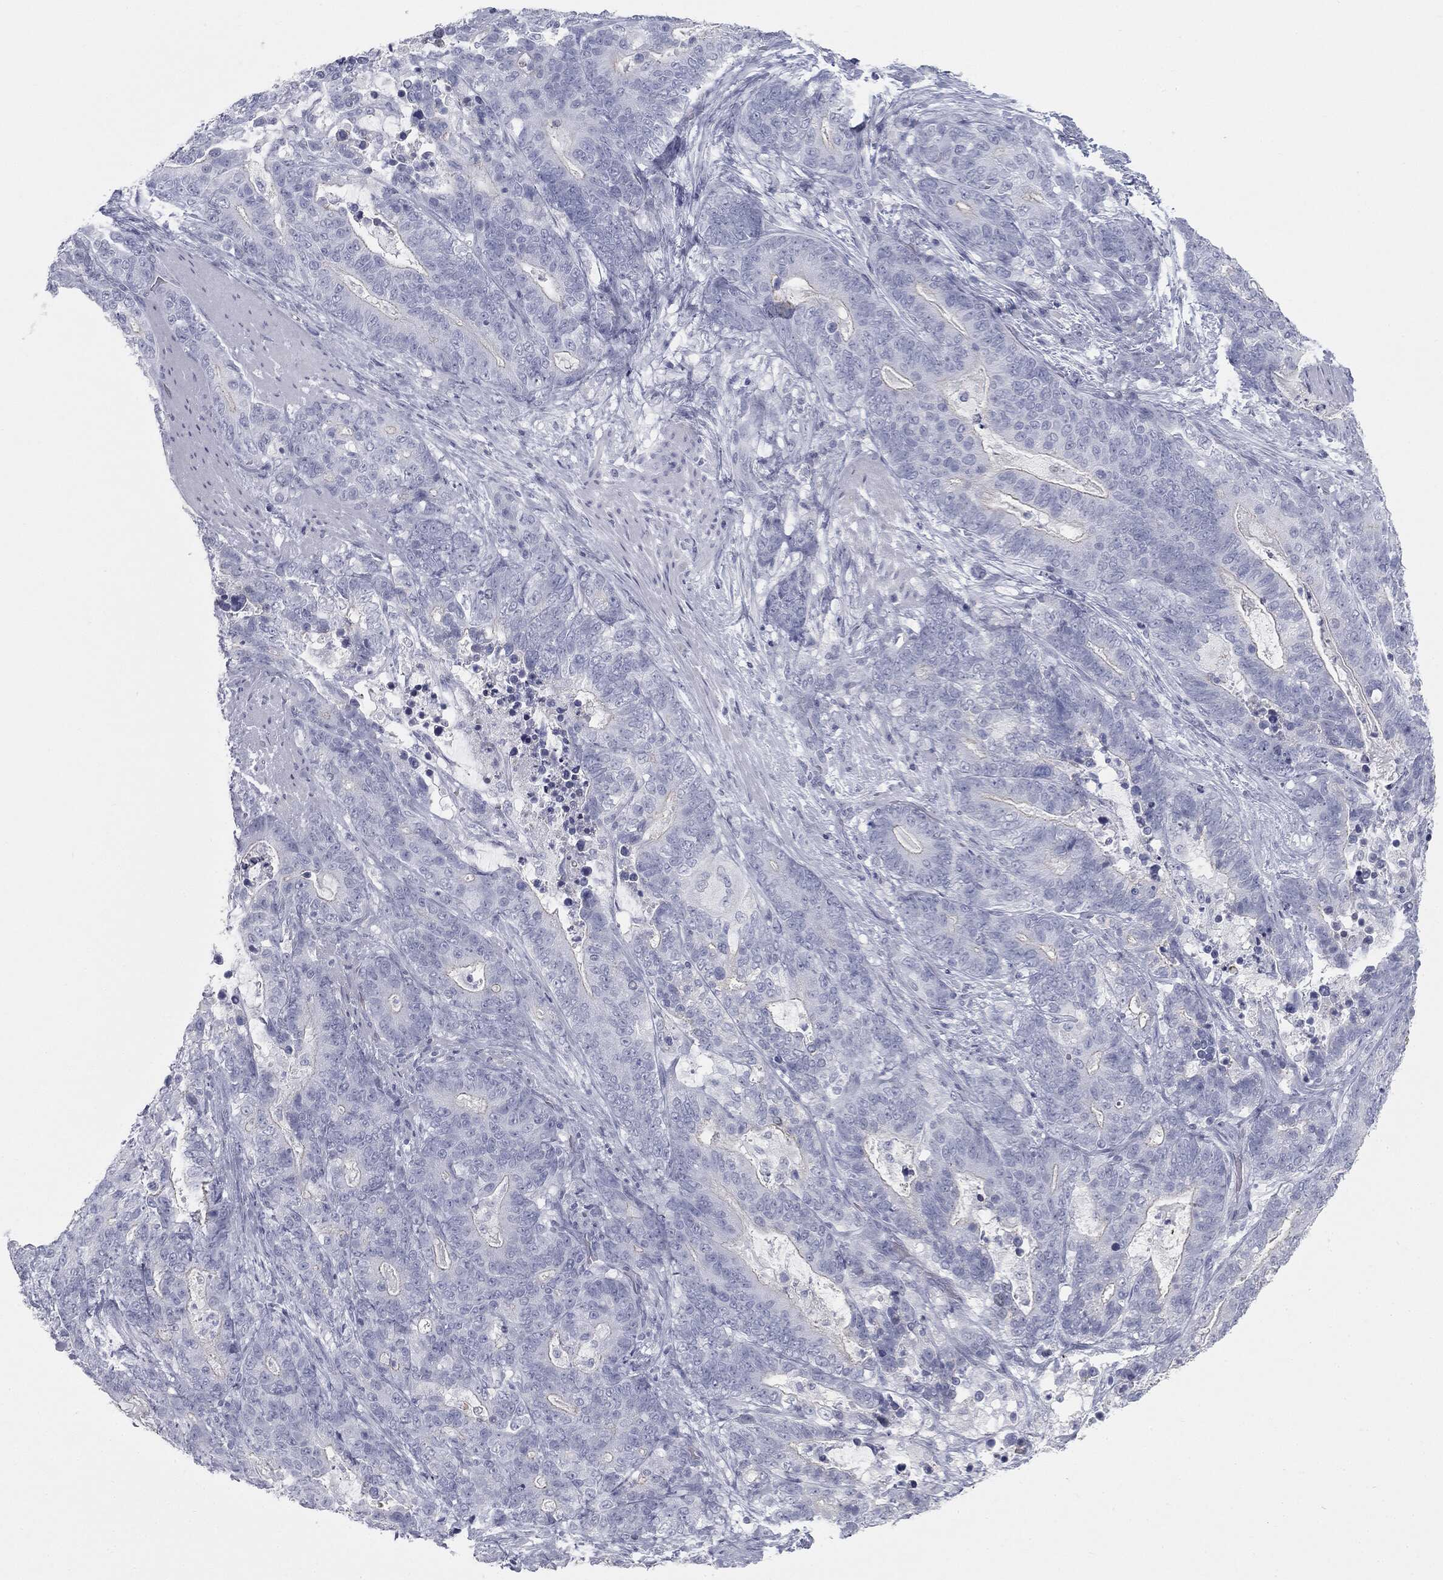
{"staining": {"intensity": "negative", "quantity": "none", "location": "none"}, "tissue": "stomach cancer", "cell_type": "Tumor cells", "image_type": "cancer", "snomed": [{"axis": "morphology", "description": "Normal tissue, NOS"}, {"axis": "morphology", "description": "Adenocarcinoma, NOS"}, {"axis": "topography", "description": "Stomach"}], "caption": "Tumor cells show no significant expression in adenocarcinoma (stomach).", "gene": "TPO", "patient": {"sex": "female", "age": 64}}